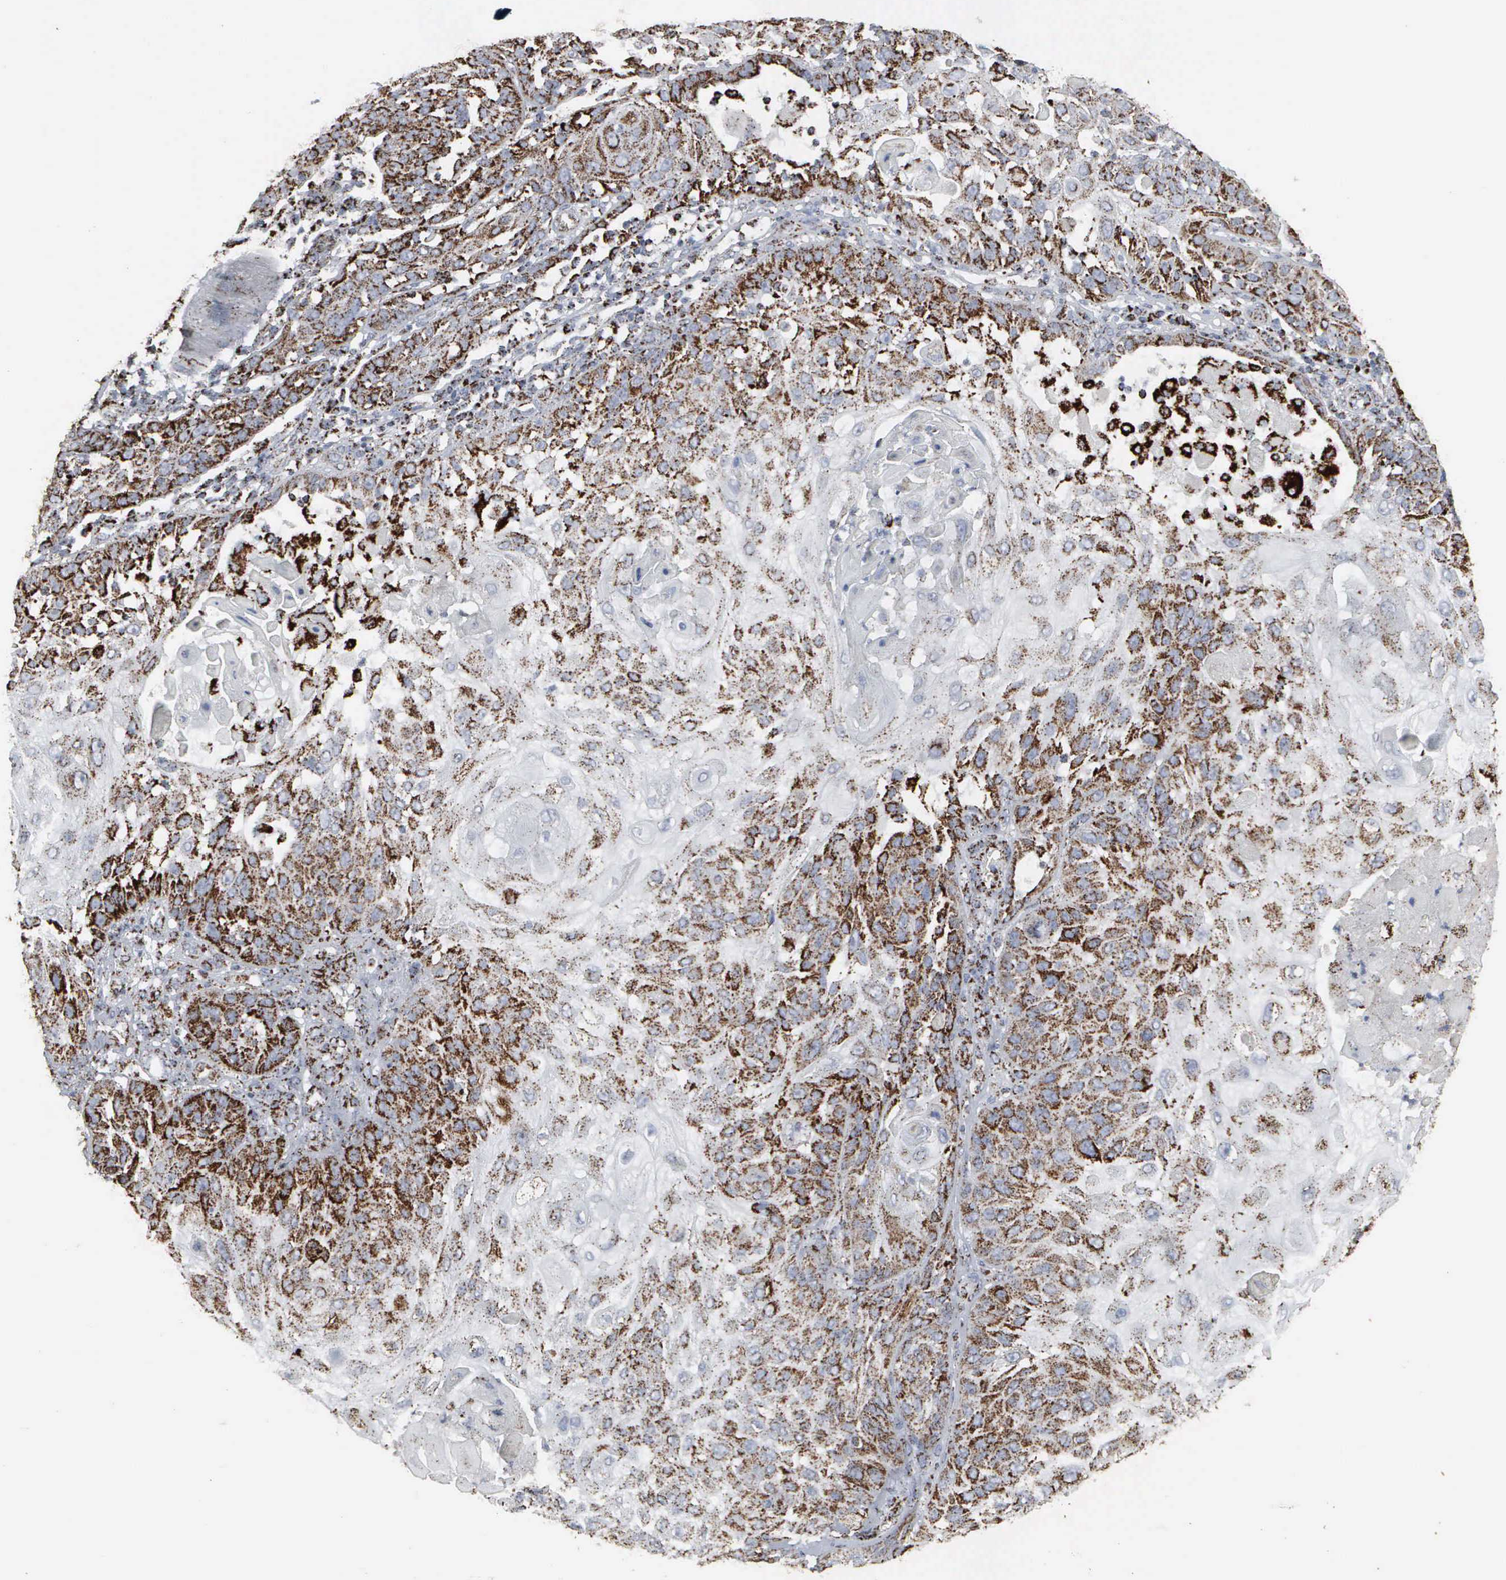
{"staining": {"intensity": "strong", "quantity": ">75%", "location": "cytoplasmic/membranous"}, "tissue": "skin cancer", "cell_type": "Tumor cells", "image_type": "cancer", "snomed": [{"axis": "morphology", "description": "Squamous cell carcinoma, NOS"}, {"axis": "topography", "description": "Skin"}], "caption": "The photomicrograph displays a brown stain indicating the presence of a protein in the cytoplasmic/membranous of tumor cells in skin squamous cell carcinoma.", "gene": "HSPA9", "patient": {"sex": "female", "age": 89}}